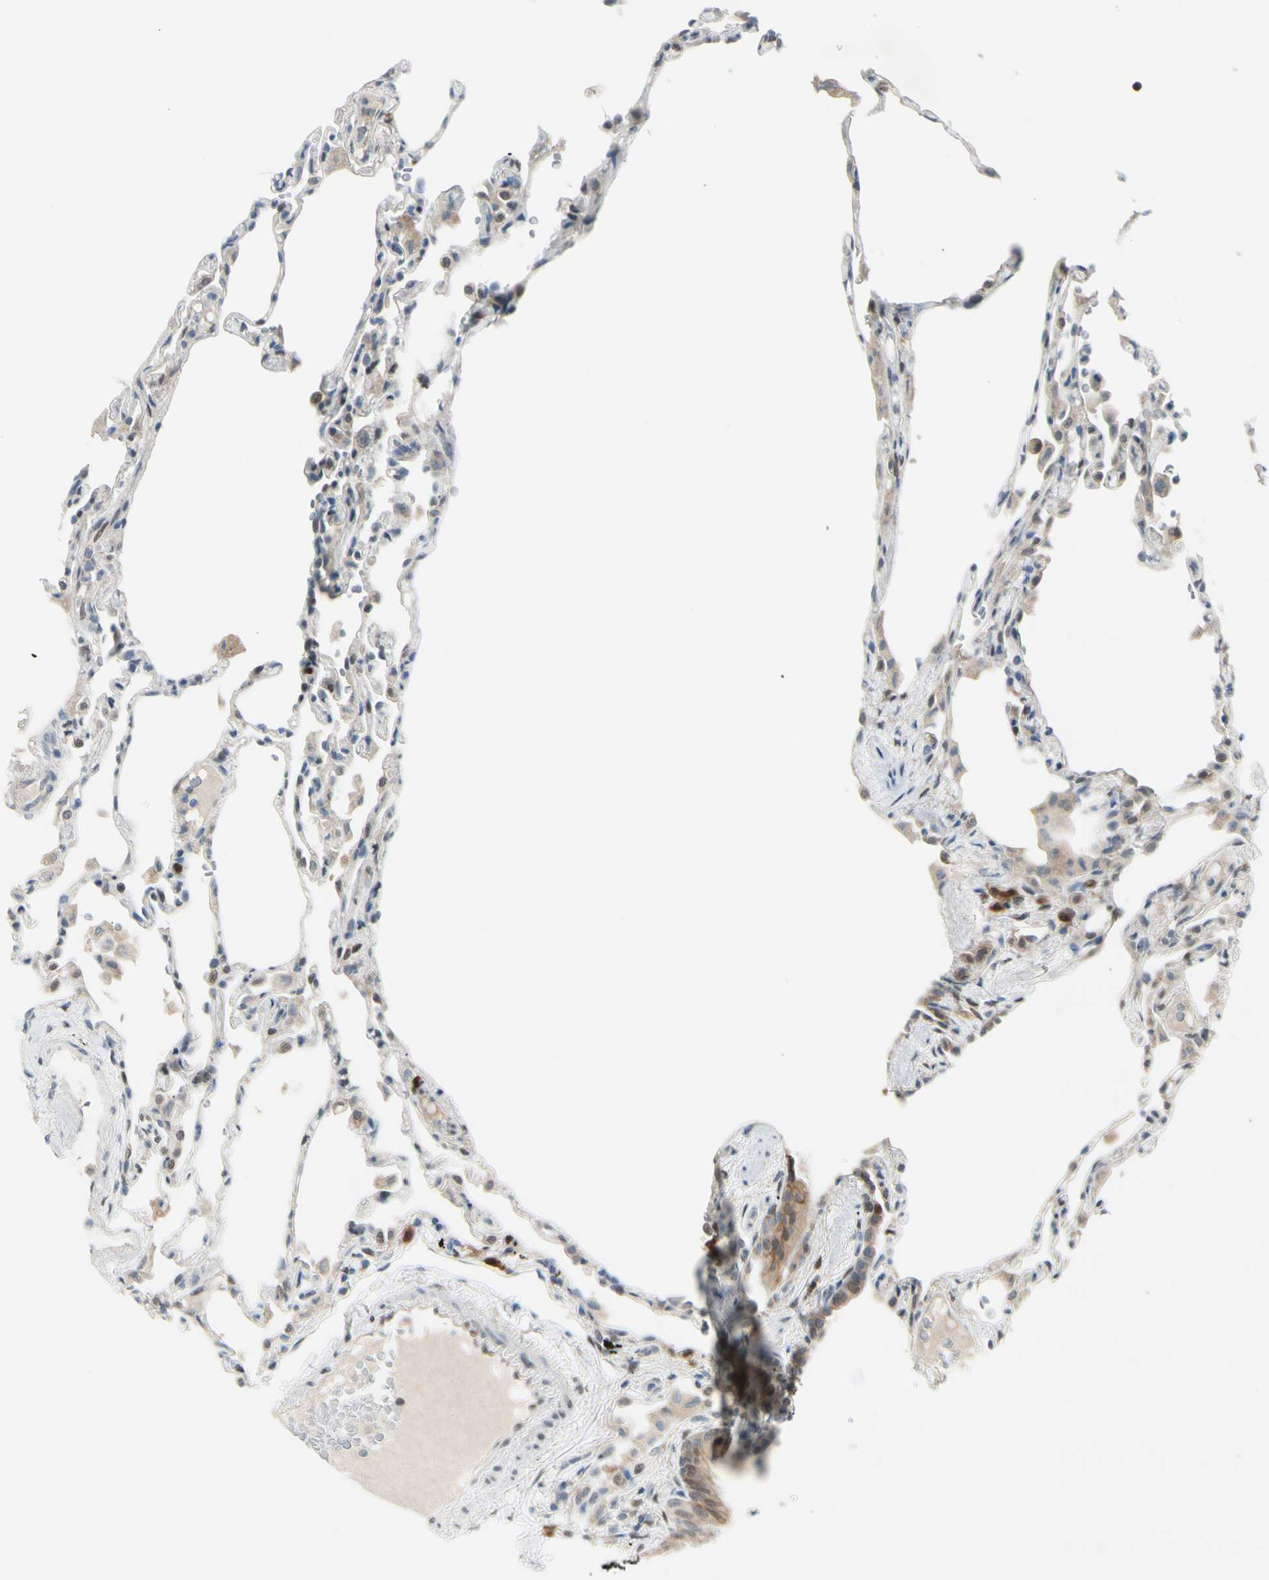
{"staining": {"intensity": "weak", "quantity": "<25%", "location": "nuclear"}, "tissue": "lung", "cell_type": "Alveolar cells", "image_type": "normal", "snomed": [{"axis": "morphology", "description": "Normal tissue, NOS"}, {"axis": "topography", "description": "Lung"}], "caption": "Unremarkable lung was stained to show a protein in brown. There is no significant staining in alveolar cells.", "gene": "PTTG1", "patient": {"sex": "female", "age": 49}}